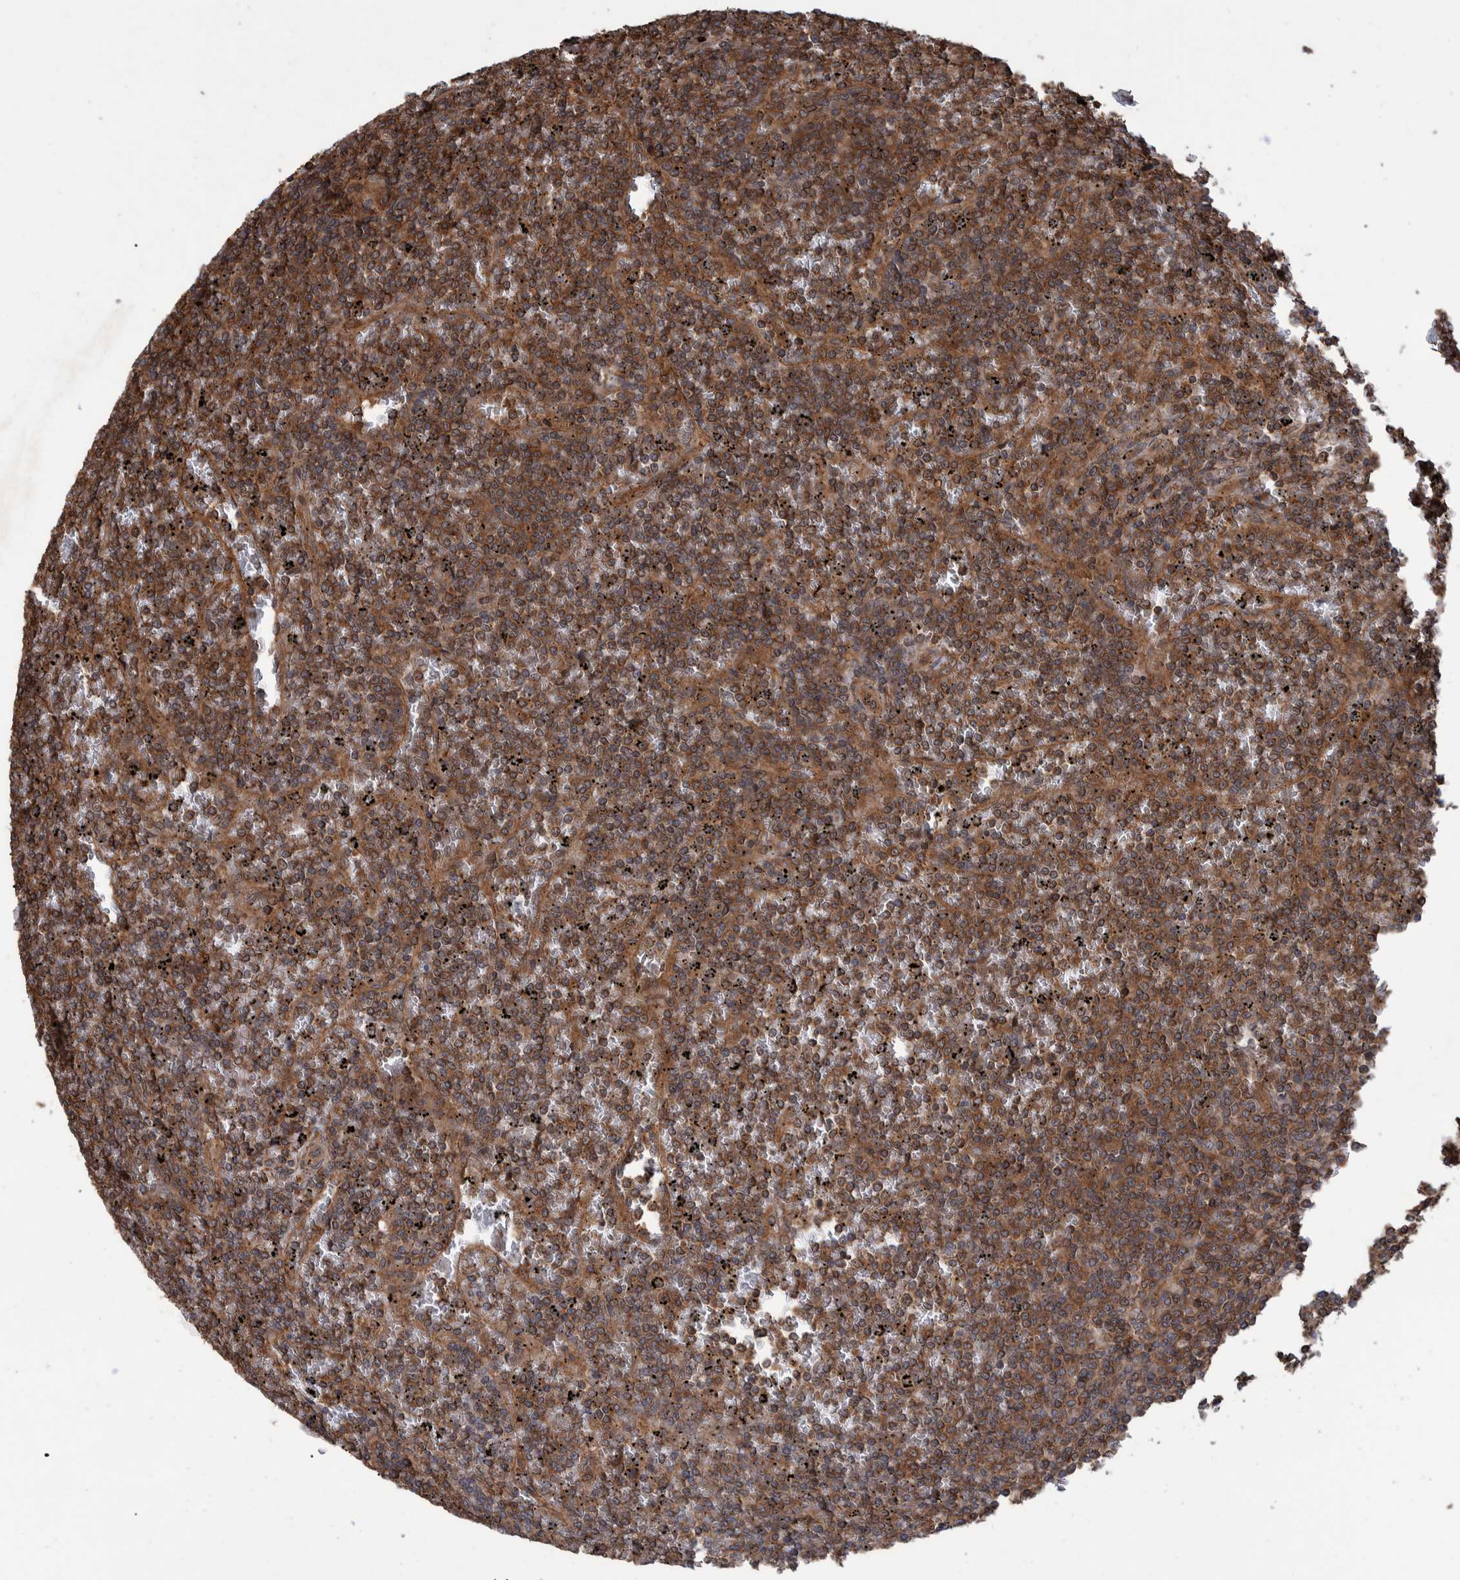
{"staining": {"intensity": "strong", "quantity": ">75%", "location": "cytoplasmic/membranous"}, "tissue": "lymphoma", "cell_type": "Tumor cells", "image_type": "cancer", "snomed": [{"axis": "morphology", "description": "Malignant lymphoma, non-Hodgkin's type, Low grade"}, {"axis": "topography", "description": "Spleen"}], "caption": "An immunohistochemistry histopathology image of tumor tissue is shown. Protein staining in brown labels strong cytoplasmic/membranous positivity in low-grade malignant lymphoma, non-Hodgkin's type within tumor cells.", "gene": "VBP1", "patient": {"sex": "female", "age": 19}}